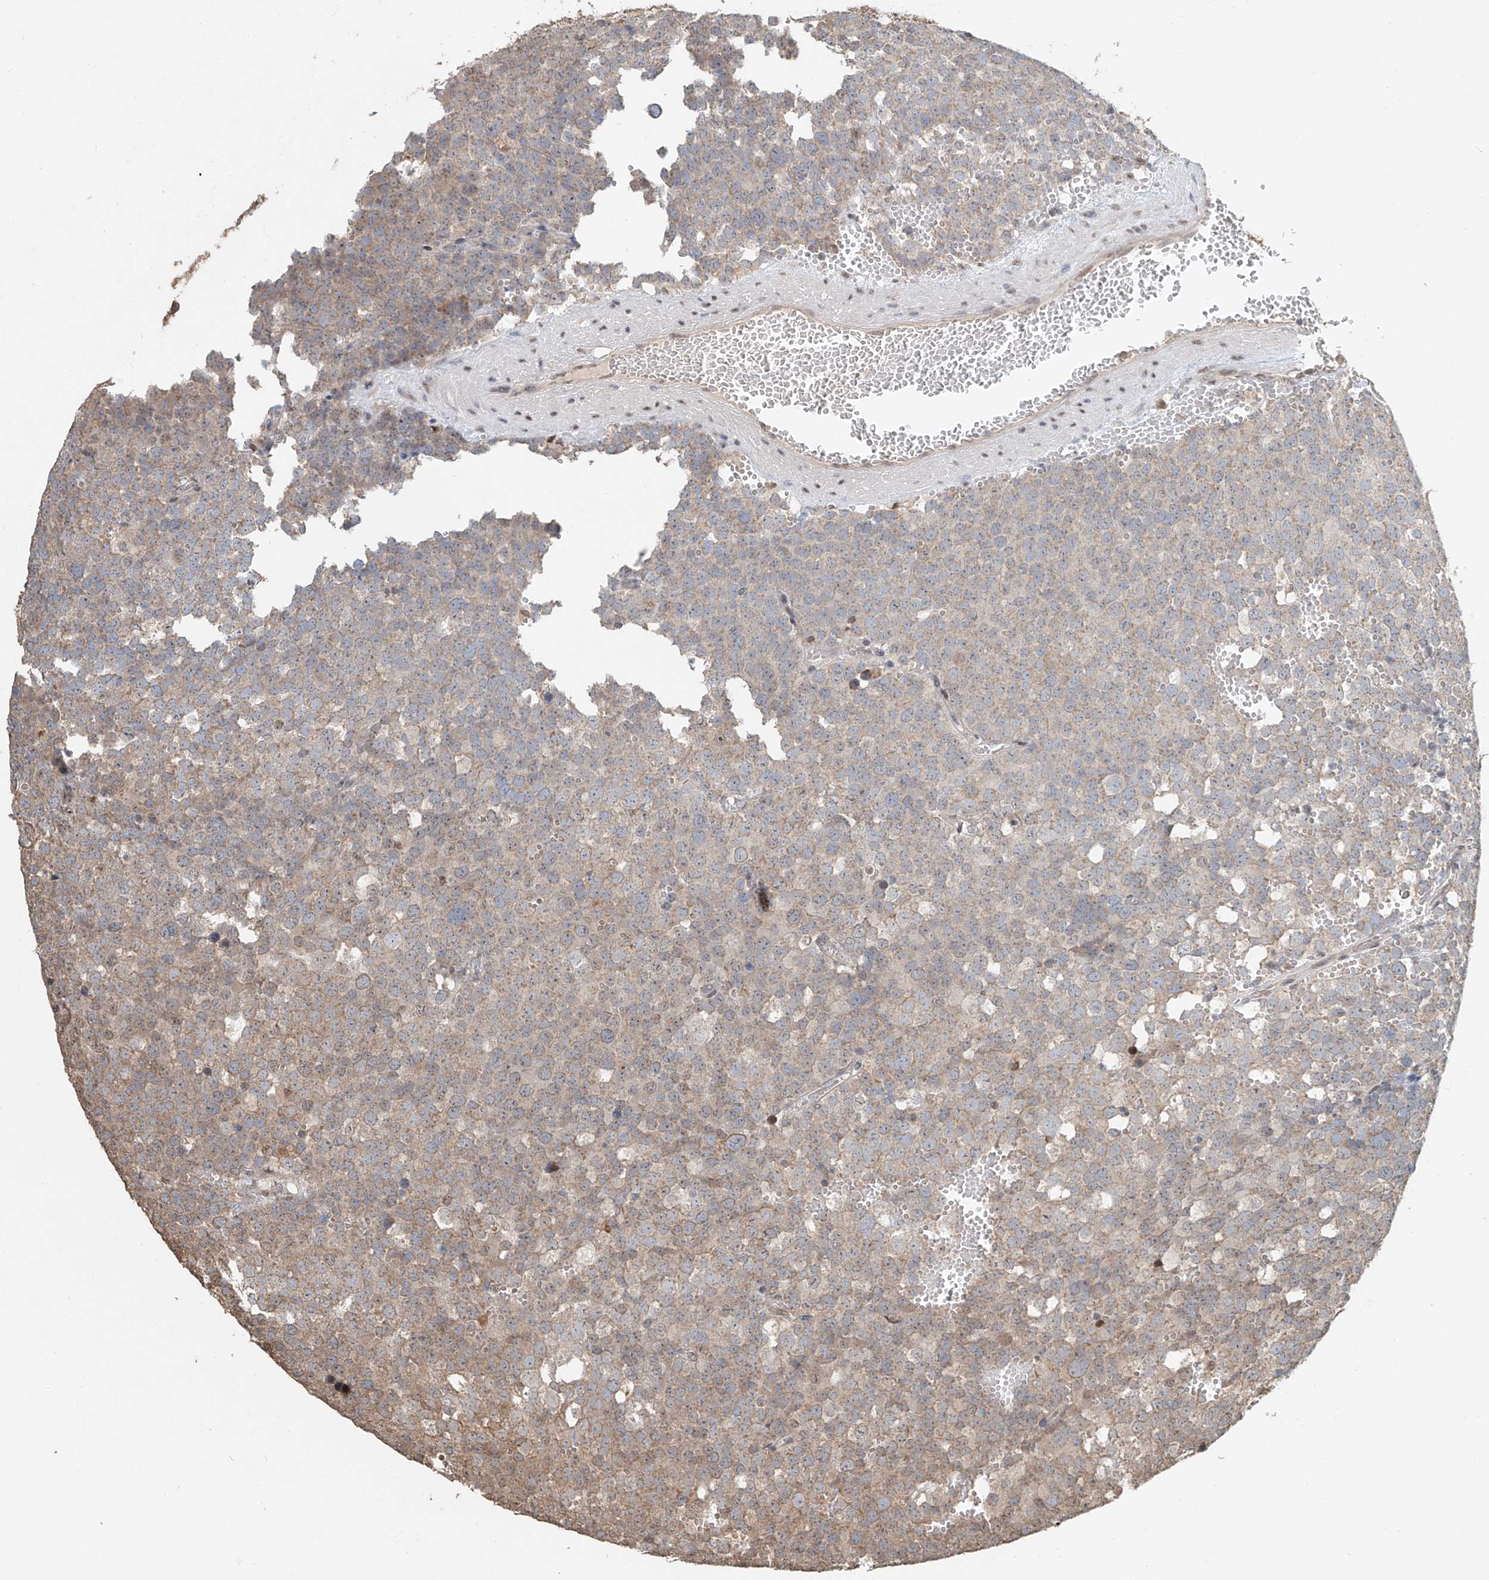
{"staining": {"intensity": "weak", "quantity": ">75%", "location": "cytoplasmic/membranous"}, "tissue": "testis cancer", "cell_type": "Tumor cells", "image_type": "cancer", "snomed": [{"axis": "morphology", "description": "Seminoma, NOS"}, {"axis": "topography", "description": "Testis"}], "caption": "Immunohistochemical staining of human seminoma (testis) shows weak cytoplasmic/membranous protein positivity in approximately >75% of tumor cells.", "gene": "RMND1", "patient": {"sex": "male", "age": 71}}